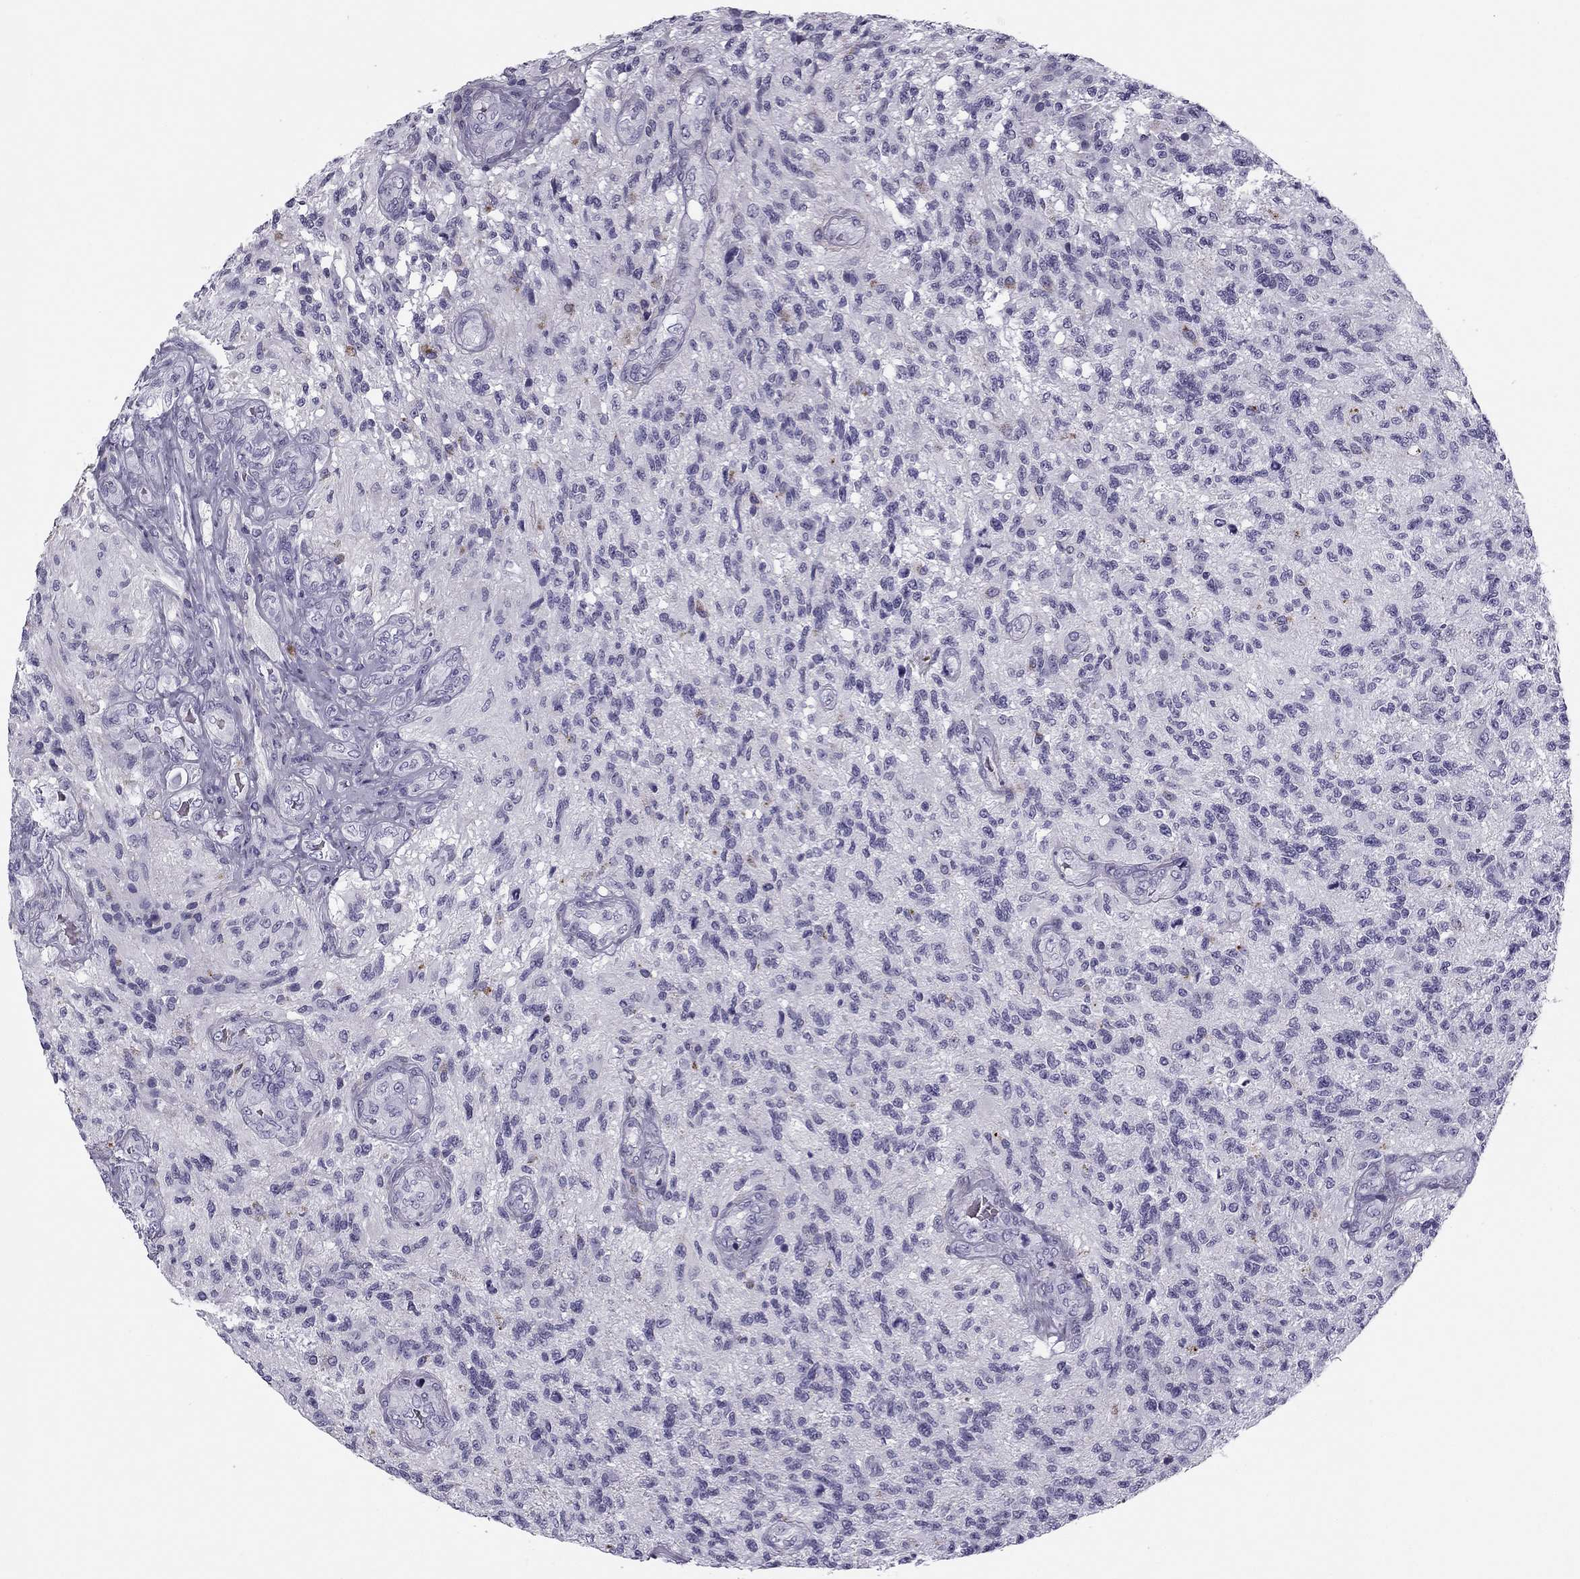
{"staining": {"intensity": "negative", "quantity": "none", "location": "none"}, "tissue": "glioma", "cell_type": "Tumor cells", "image_type": "cancer", "snomed": [{"axis": "morphology", "description": "Glioma, malignant, High grade"}, {"axis": "topography", "description": "Brain"}], "caption": "Glioma was stained to show a protein in brown. There is no significant positivity in tumor cells.", "gene": "MC5R", "patient": {"sex": "male", "age": 56}}